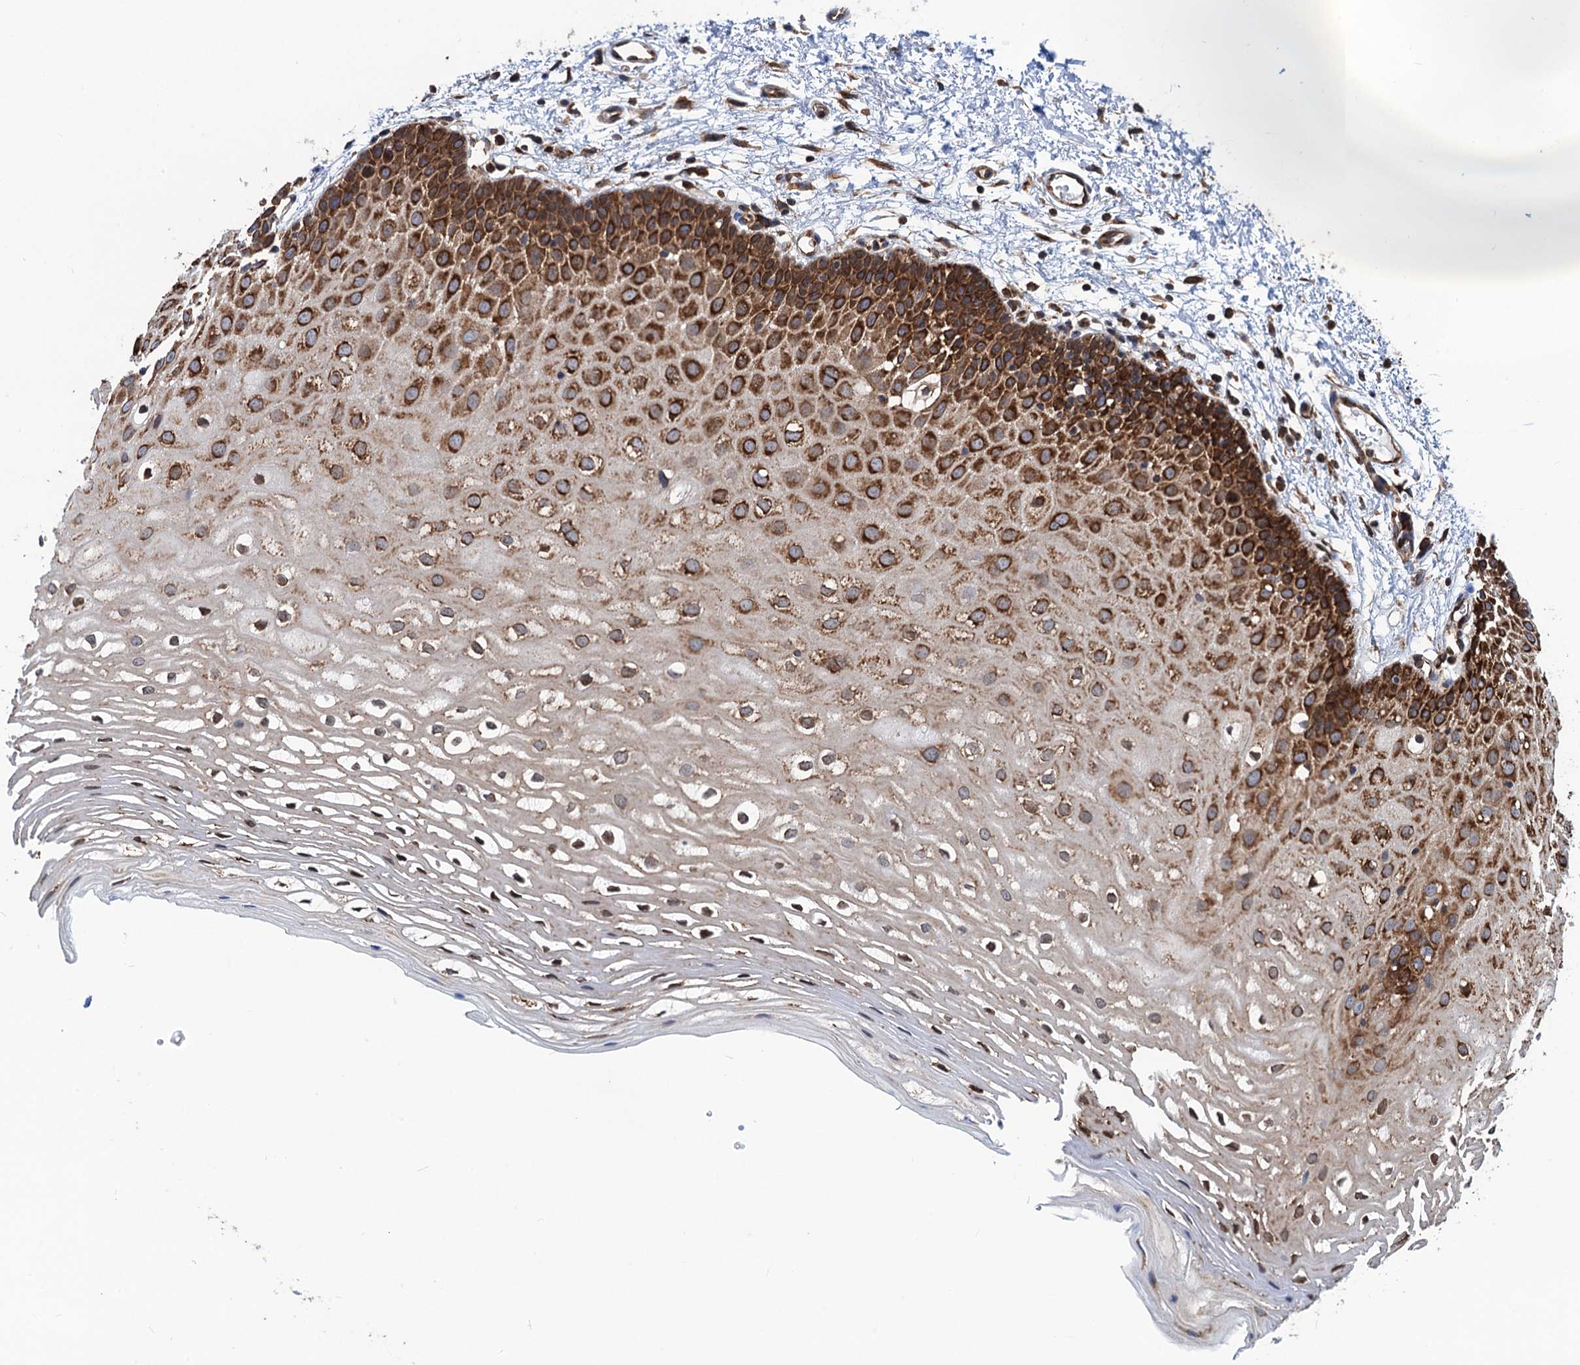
{"staining": {"intensity": "strong", "quantity": "25%-75%", "location": "cytoplasmic/membranous"}, "tissue": "oral mucosa", "cell_type": "Squamous epithelial cells", "image_type": "normal", "snomed": [{"axis": "morphology", "description": "Normal tissue, NOS"}, {"axis": "topography", "description": "Oral tissue"}, {"axis": "topography", "description": "Tounge, NOS"}], "caption": "Squamous epithelial cells show strong cytoplasmic/membranous positivity in about 25%-75% of cells in normal oral mucosa.", "gene": "SLC12A7", "patient": {"sex": "female", "age": 73}}